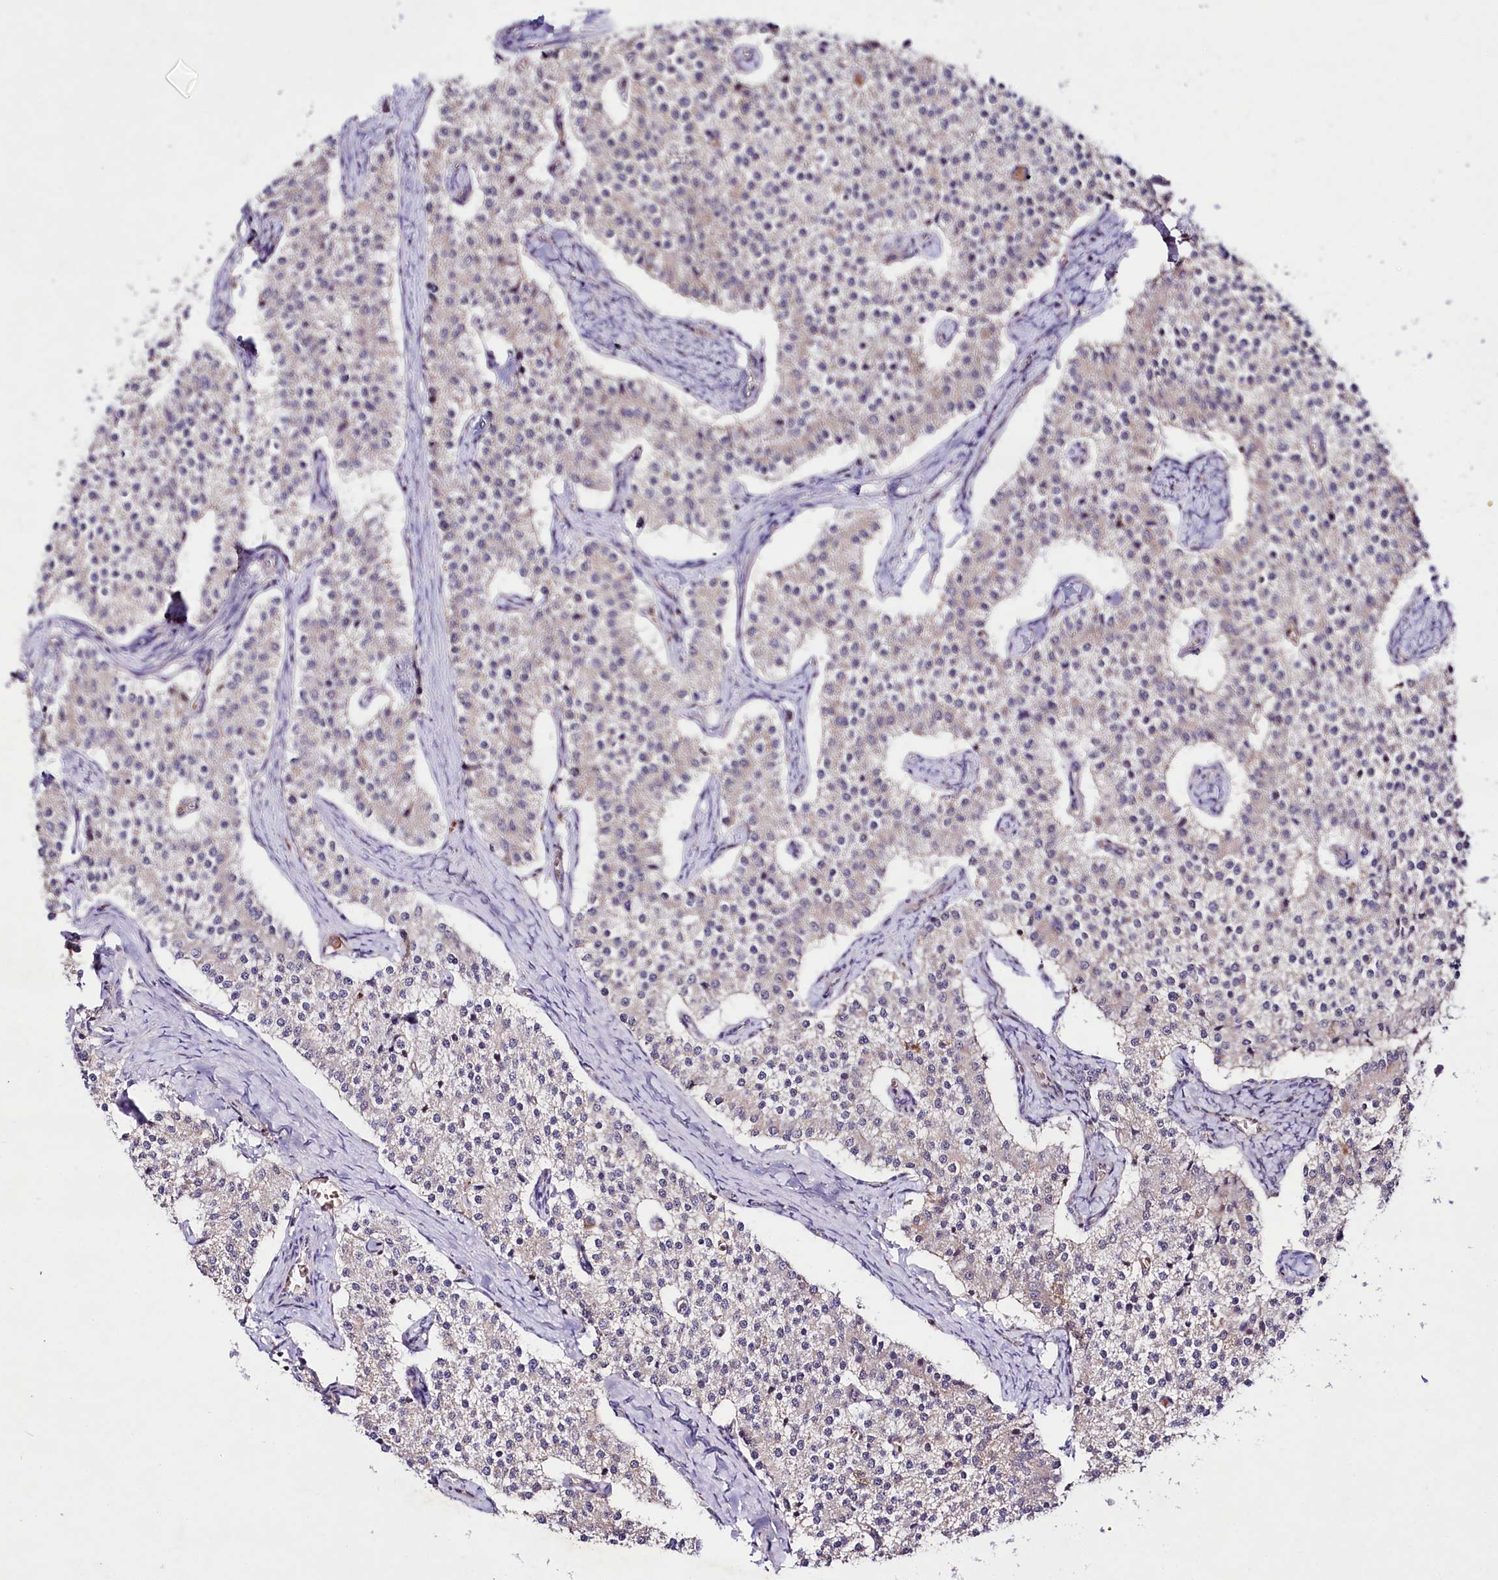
{"staining": {"intensity": "weak", "quantity": "<25%", "location": "cytoplasmic/membranous"}, "tissue": "carcinoid", "cell_type": "Tumor cells", "image_type": "cancer", "snomed": [{"axis": "morphology", "description": "Carcinoid, malignant, NOS"}, {"axis": "topography", "description": "Colon"}], "caption": "An immunohistochemistry (IHC) histopathology image of carcinoid is shown. There is no staining in tumor cells of carcinoid. (Stains: DAB immunohistochemistry with hematoxylin counter stain, Microscopy: brightfield microscopy at high magnification).", "gene": "TAFAZZIN", "patient": {"sex": "female", "age": 52}}